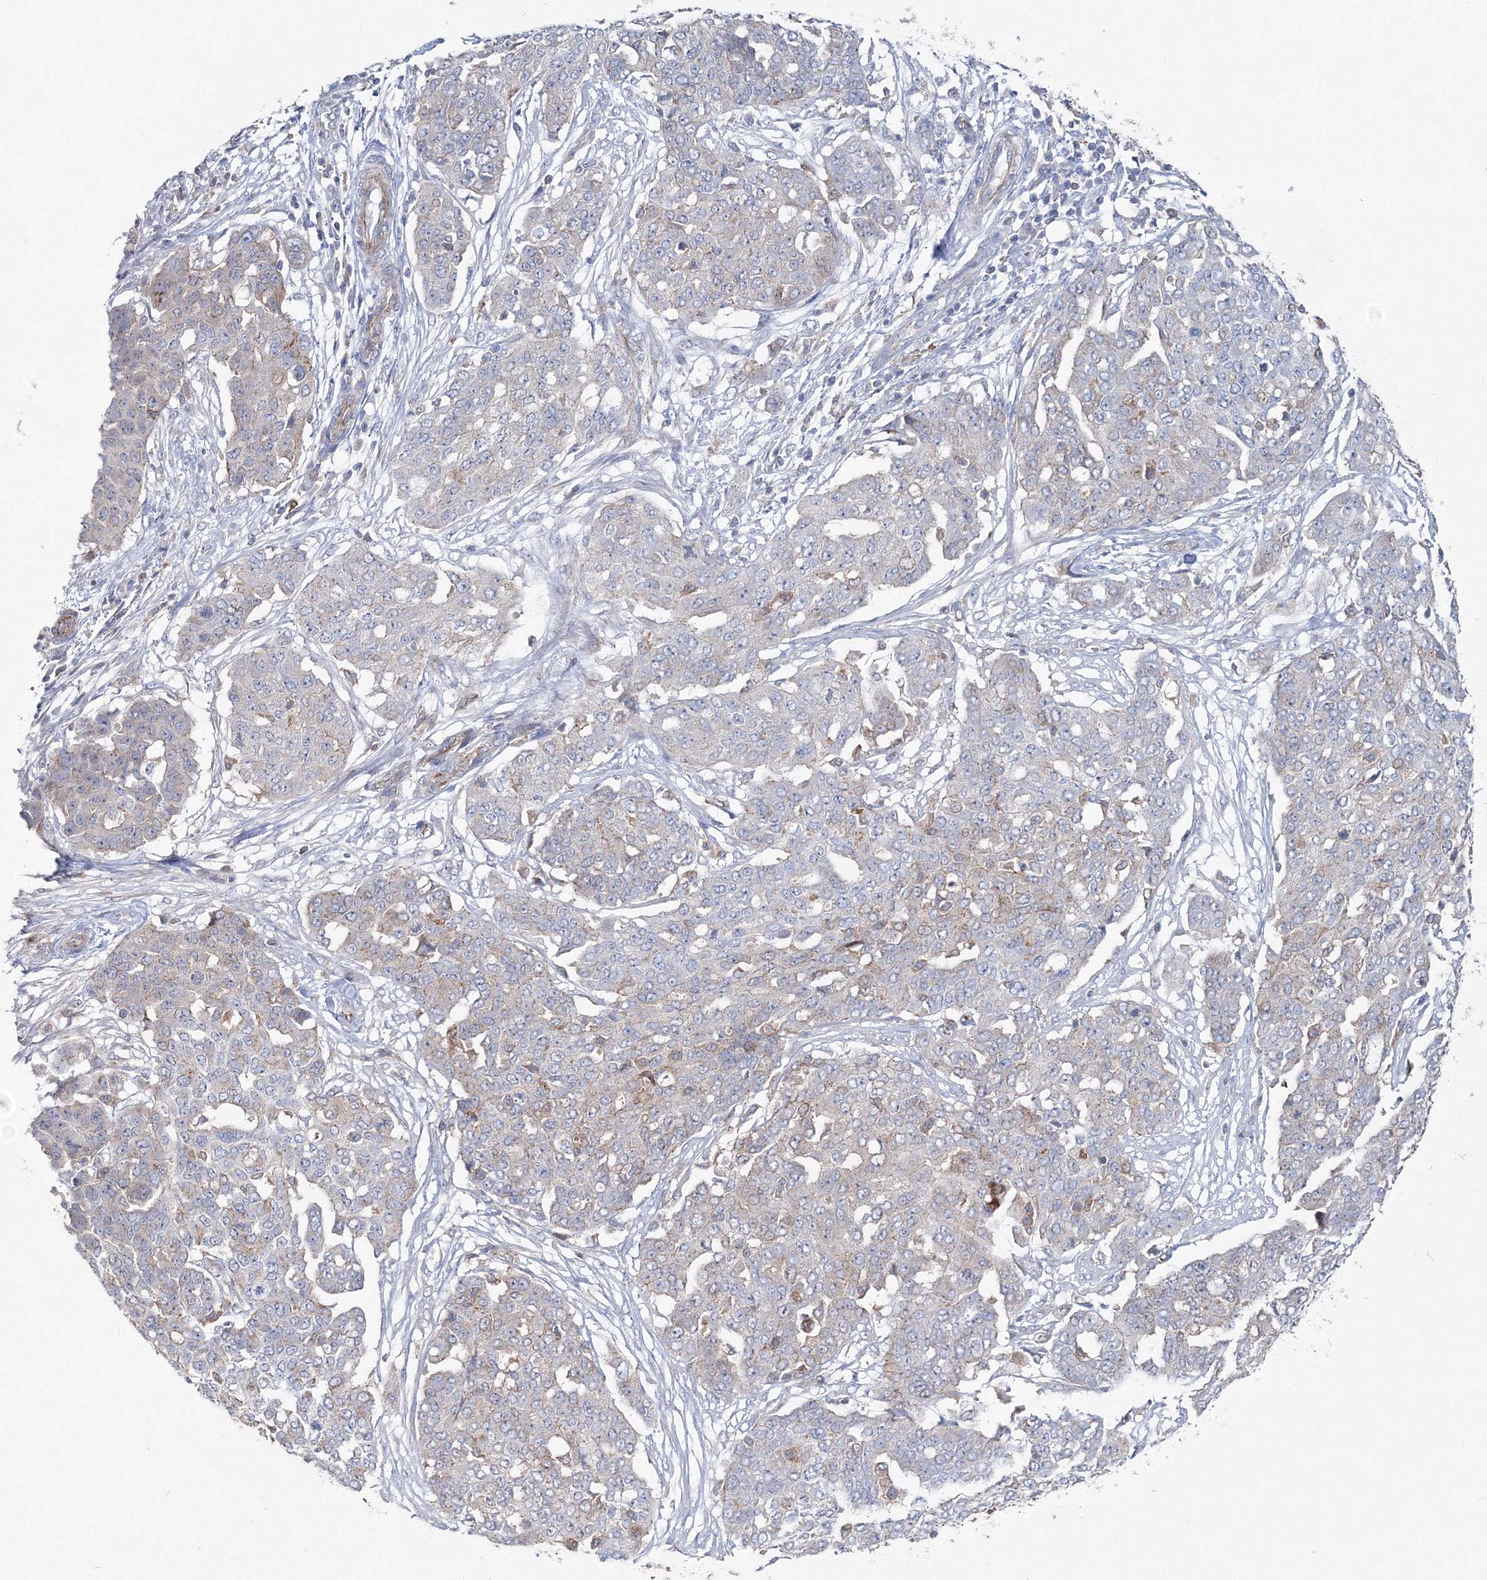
{"staining": {"intensity": "negative", "quantity": "none", "location": "none"}, "tissue": "ovarian cancer", "cell_type": "Tumor cells", "image_type": "cancer", "snomed": [{"axis": "morphology", "description": "Cystadenocarcinoma, serous, NOS"}, {"axis": "topography", "description": "Soft tissue"}, {"axis": "topography", "description": "Ovary"}], "caption": "Immunohistochemistry image of neoplastic tissue: serous cystadenocarcinoma (ovarian) stained with DAB (3,3'-diaminobenzidine) demonstrates no significant protein positivity in tumor cells.", "gene": "GGA2", "patient": {"sex": "female", "age": 57}}